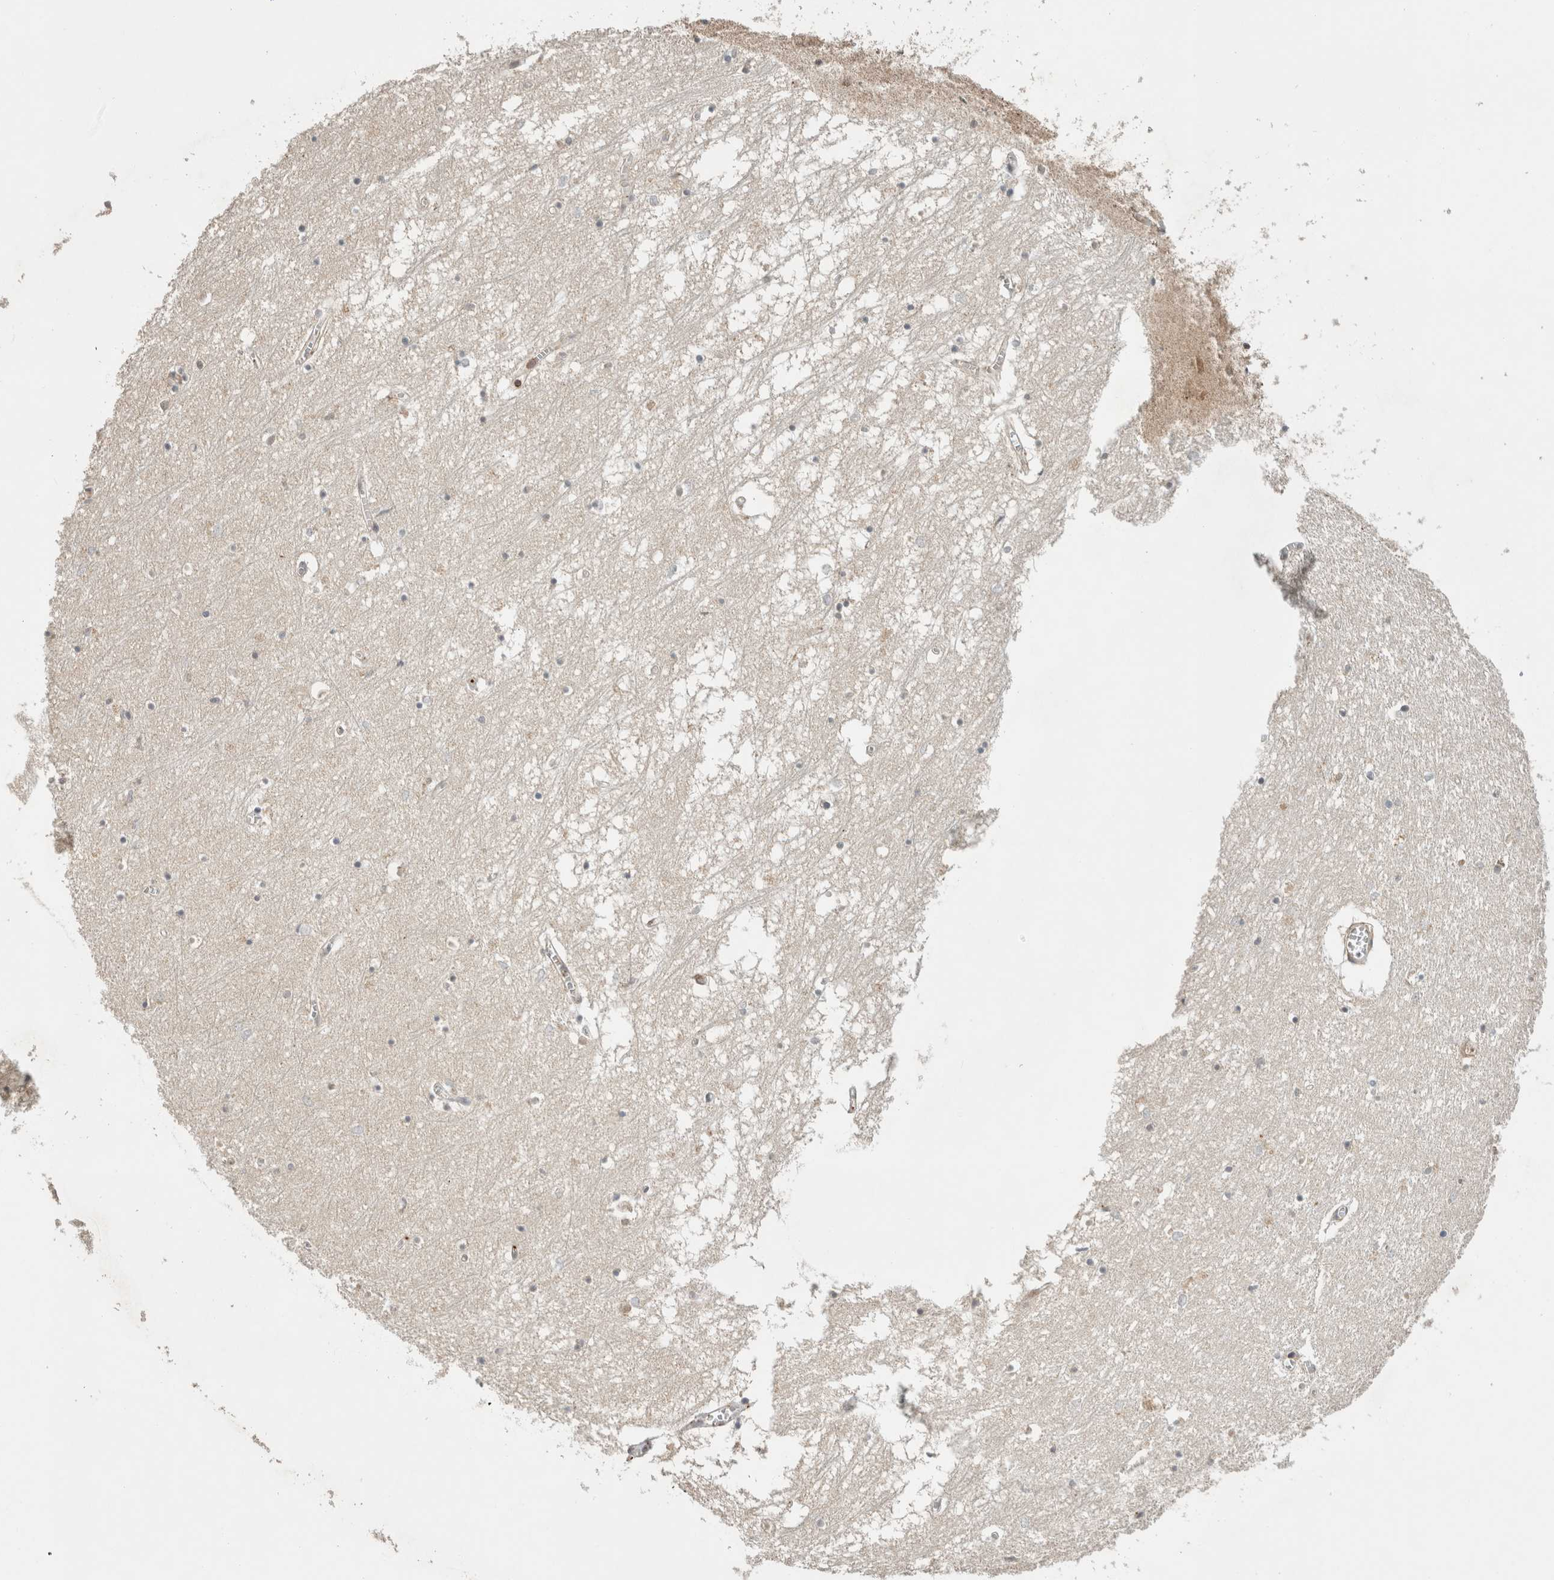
{"staining": {"intensity": "moderate", "quantity": "<25%", "location": "nuclear"}, "tissue": "hippocampus", "cell_type": "Glial cells", "image_type": "normal", "snomed": [{"axis": "morphology", "description": "Normal tissue, NOS"}, {"axis": "topography", "description": "Hippocampus"}], "caption": "Protein staining reveals moderate nuclear staining in approximately <25% of glial cells in benign hippocampus. (DAB = brown stain, brightfield microscopy at high magnification).", "gene": "SNRNP40", "patient": {"sex": "male", "age": 70}}